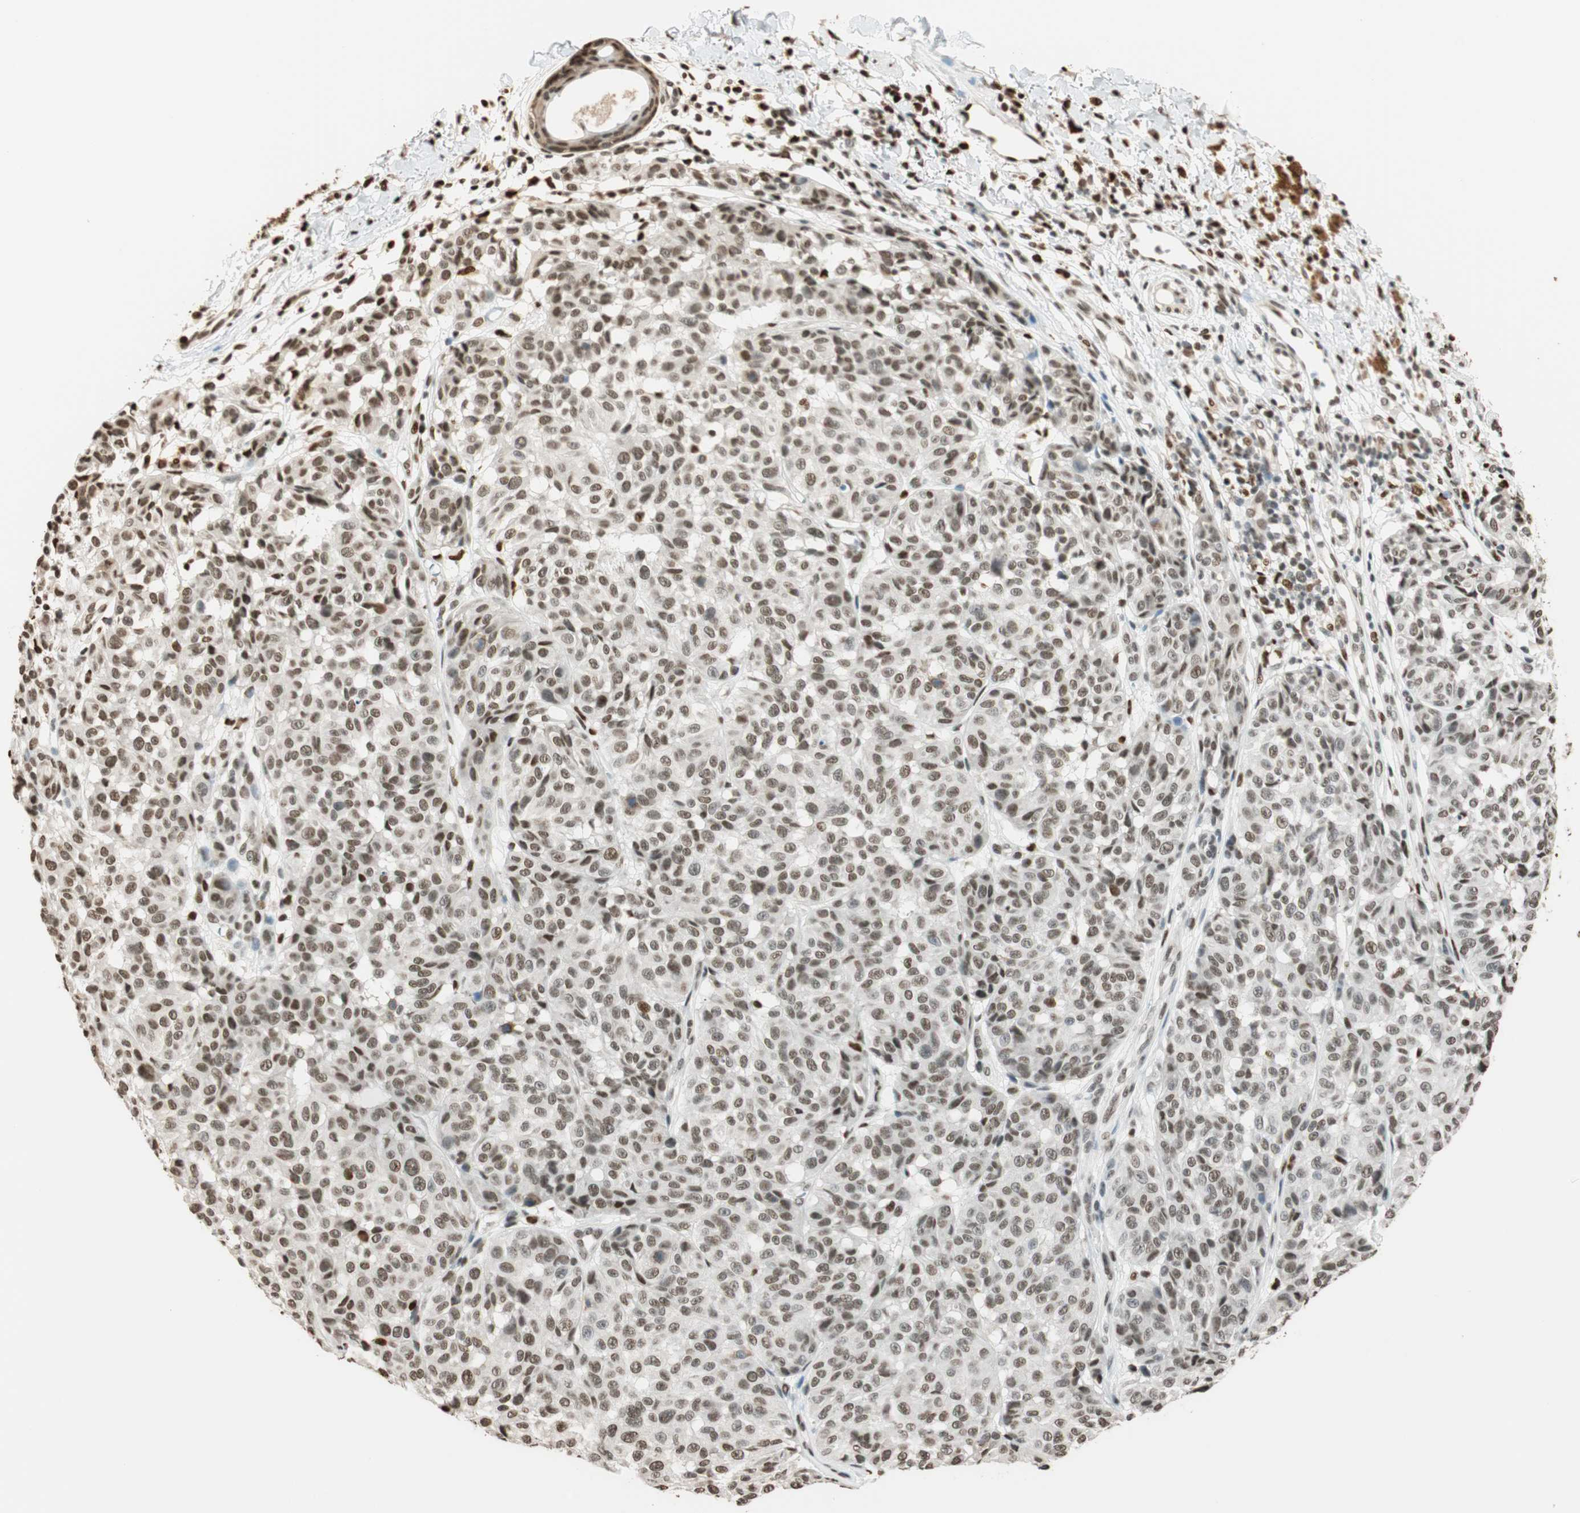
{"staining": {"intensity": "weak", "quantity": "25%-75%", "location": "cytoplasmic/membranous,nuclear"}, "tissue": "melanoma", "cell_type": "Tumor cells", "image_type": "cancer", "snomed": [{"axis": "morphology", "description": "Malignant melanoma, NOS"}, {"axis": "topography", "description": "Skin"}], "caption": "About 25%-75% of tumor cells in human malignant melanoma demonstrate weak cytoplasmic/membranous and nuclear protein positivity as visualized by brown immunohistochemical staining.", "gene": "FANCG", "patient": {"sex": "female", "age": 46}}